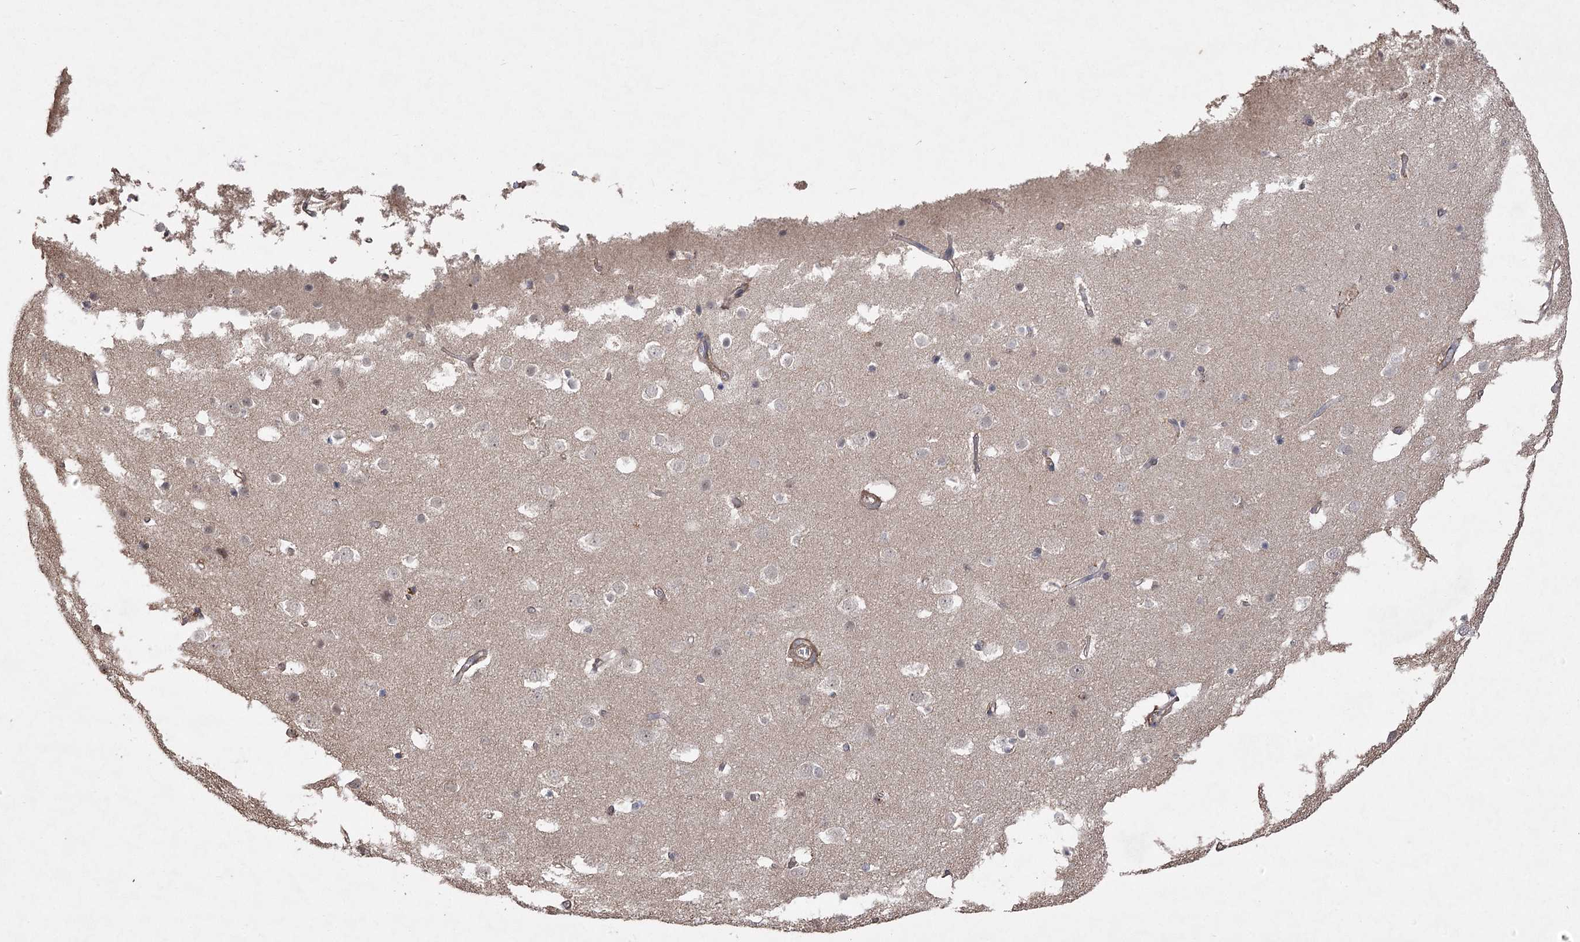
{"staining": {"intensity": "moderate", "quantity": ">75%", "location": "cytoplasmic/membranous"}, "tissue": "cerebral cortex", "cell_type": "Endothelial cells", "image_type": "normal", "snomed": [{"axis": "morphology", "description": "Normal tissue, NOS"}, {"axis": "topography", "description": "Cerebral cortex"}], "caption": "Immunohistochemistry photomicrograph of normal cerebral cortex: cerebral cortex stained using immunohistochemistry (IHC) exhibits medium levels of moderate protein expression localized specifically in the cytoplasmic/membranous of endothelial cells, appearing as a cytoplasmic/membranous brown color.", "gene": "OBSL1", "patient": {"sex": "male", "age": 54}}